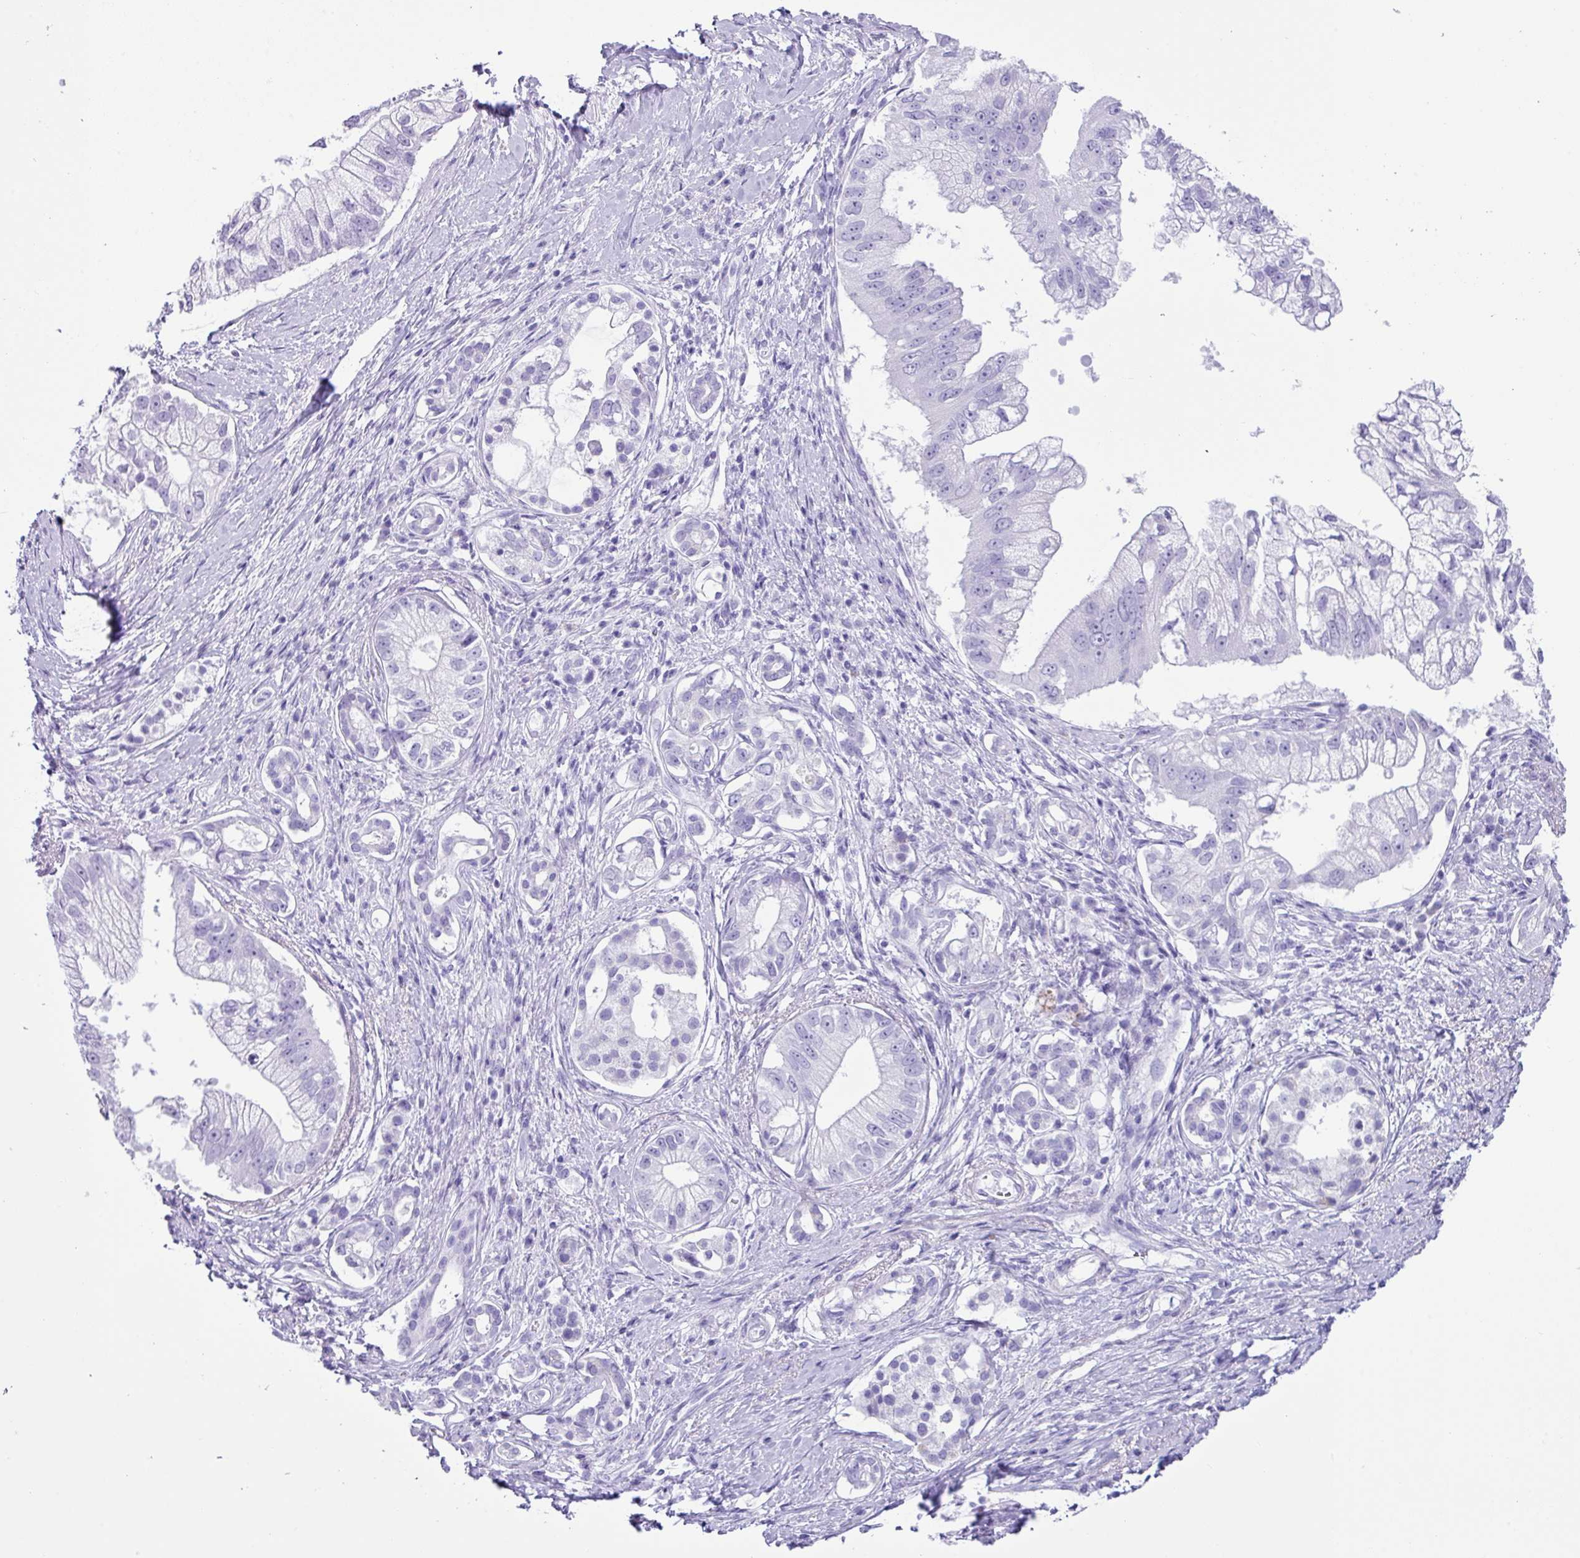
{"staining": {"intensity": "negative", "quantity": "none", "location": "none"}, "tissue": "pancreatic cancer", "cell_type": "Tumor cells", "image_type": "cancer", "snomed": [{"axis": "morphology", "description": "Adenocarcinoma, NOS"}, {"axis": "topography", "description": "Pancreas"}], "caption": "The photomicrograph displays no staining of tumor cells in pancreatic cancer.", "gene": "NCCRP1", "patient": {"sex": "male", "age": 70}}